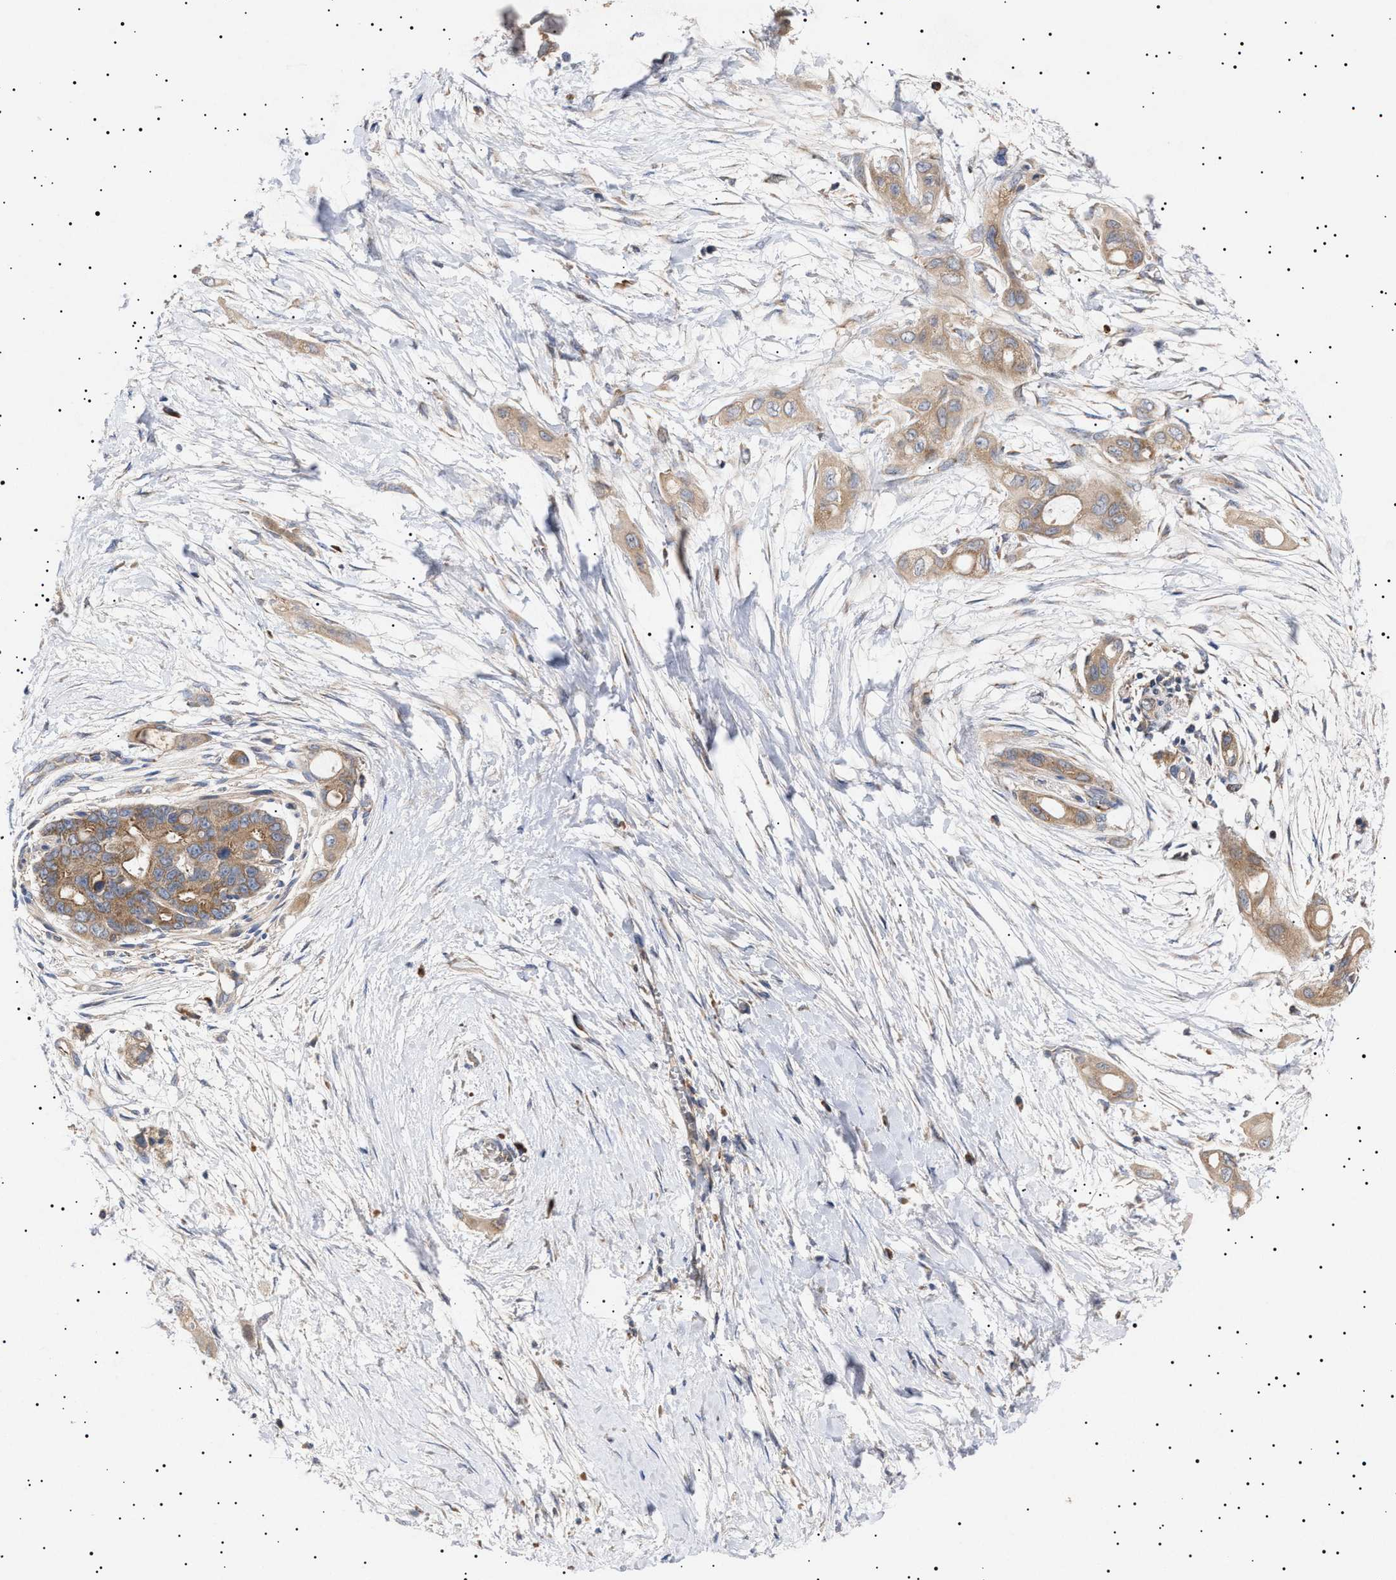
{"staining": {"intensity": "moderate", "quantity": ">75%", "location": "cytoplasmic/membranous"}, "tissue": "pancreatic cancer", "cell_type": "Tumor cells", "image_type": "cancer", "snomed": [{"axis": "morphology", "description": "Adenocarcinoma, NOS"}, {"axis": "topography", "description": "Pancreas"}], "caption": "Adenocarcinoma (pancreatic) stained with DAB (3,3'-diaminobenzidine) immunohistochemistry (IHC) exhibits medium levels of moderate cytoplasmic/membranous staining in approximately >75% of tumor cells.", "gene": "MRPL10", "patient": {"sex": "male", "age": 59}}